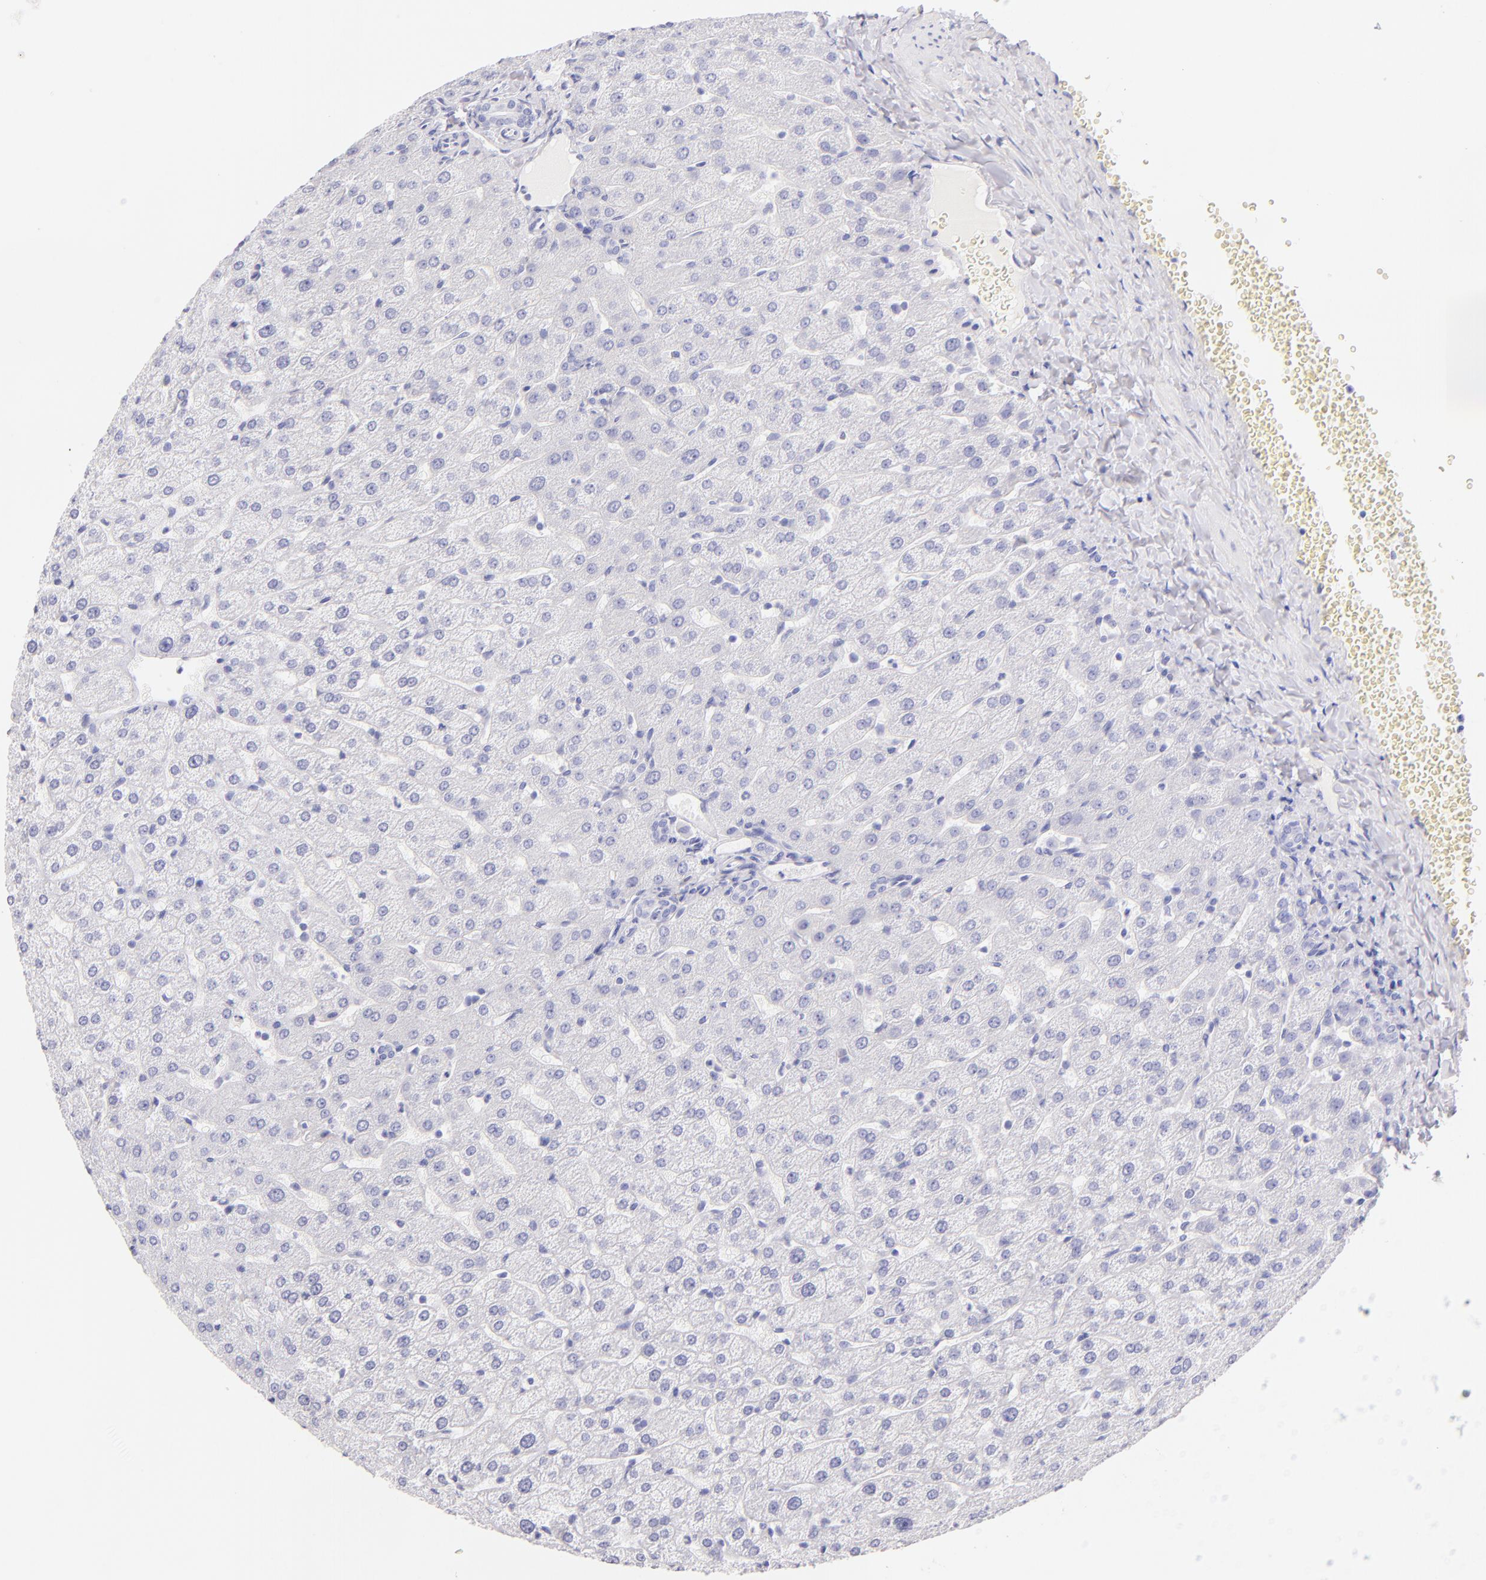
{"staining": {"intensity": "negative", "quantity": "none", "location": "none"}, "tissue": "liver", "cell_type": "Cholangiocytes", "image_type": "normal", "snomed": [{"axis": "morphology", "description": "Normal tissue, NOS"}, {"axis": "morphology", "description": "Fibrosis, NOS"}, {"axis": "topography", "description": "Liver"}], "caption": "Immunohistochemistry (IHC) of benign human liver shows no positivity in cholangiocytes.", "gene": "SDC1", "patient": {"sex": "female", "age": 29}}